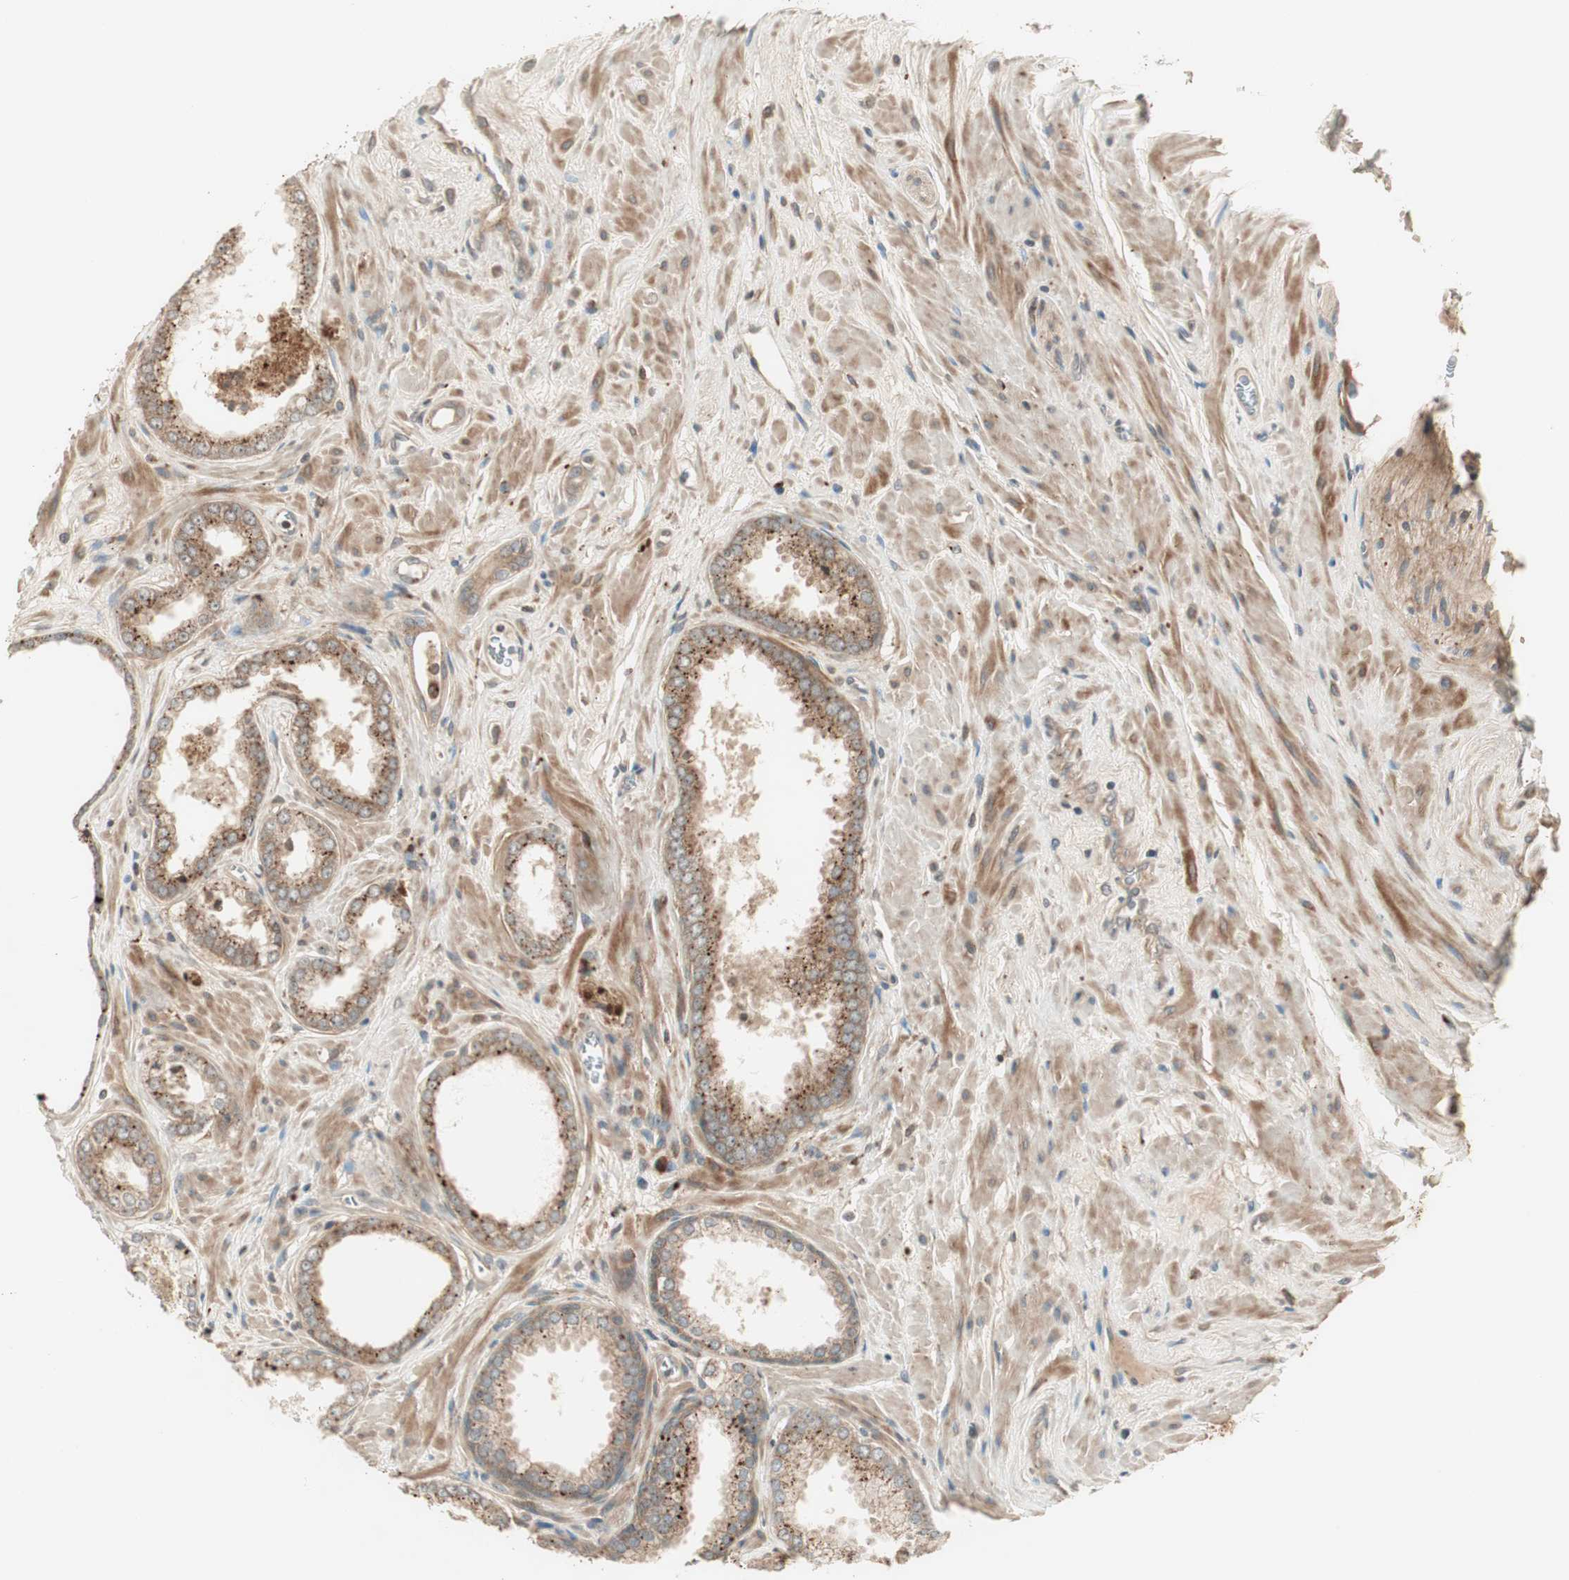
{"staining": {"intensity": "weak", "quantity": ">75%", "location": "cytoplasmic/membranous"}, "tissue": "prostate cancer", "cell_type": "Tumor cells", "image_type": "cancer", "snomed": [{"axis": "morphology", "description": "Adenocarcinoma, Low grade"}, {"axis": "topography", "description": "Prostate"}], "caption": "Immunohistochemical staining of human low-grade adenocarcinoma (prostate) reveals low levels of weak cytoplasmic/membranous protein staining in about >75% of tumor cells.", "gene": "SFRP1", "patient": {"sex": "male", "age": 60}}